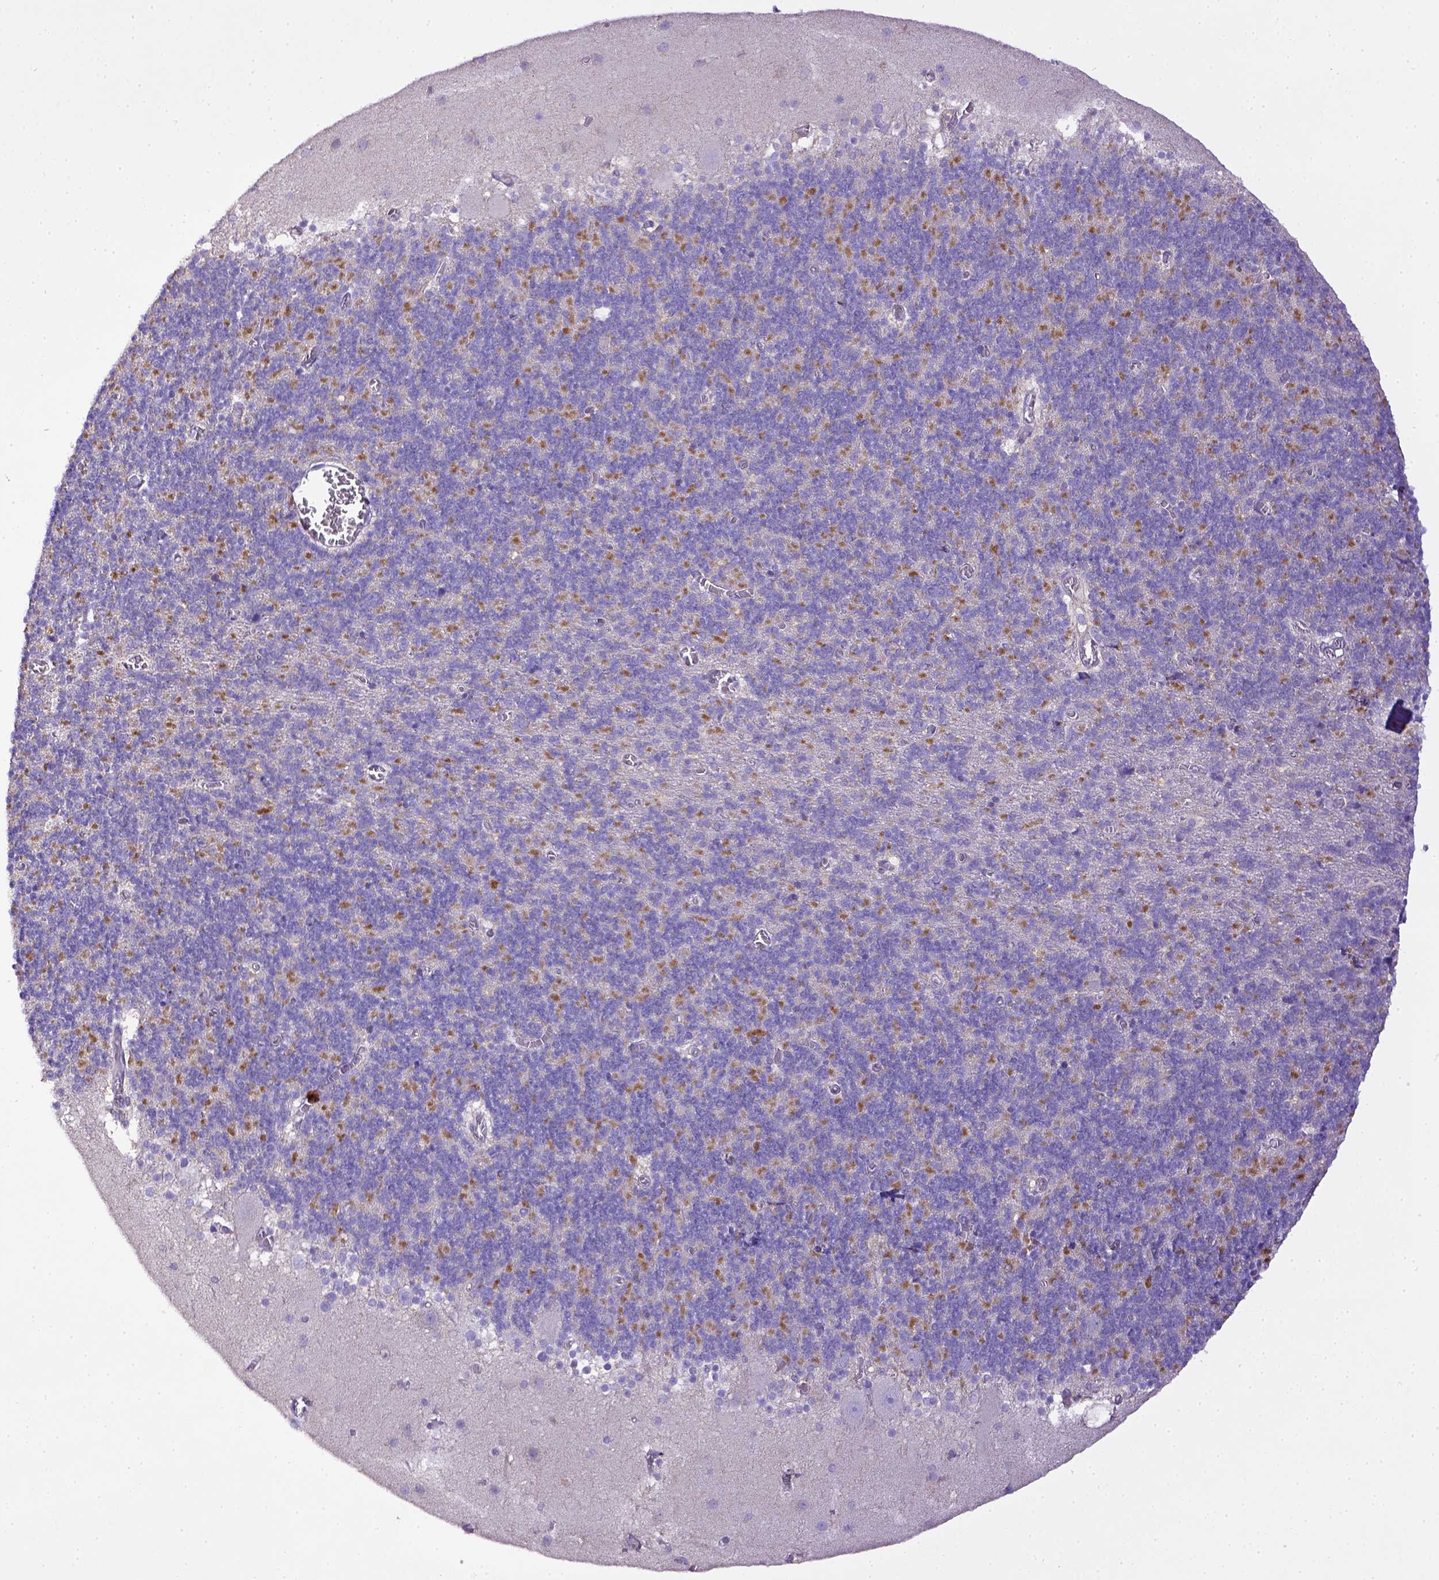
{"staining": {"intensity": "moderate", "quantity": "25%-75%", "location": "cytoplasmic/membranous"}, "tissue": "cerebellum", "cell_type": "Cells in granular layer", "image_type": "normal", "snomed": [{"axis": "morphology", "description": "Normal tissue, NOS"}, {"axis": "topography", "description": "Cerebellum"}], "caption": "Brown immunohistochemical staining in benign human cerebellum exhibits moderate cytoplasmic/membranous staining in approximately 25%-75% of cells in granular layer.", "gene": "CD40", "patient": {"sex": "male", "age": 70}}